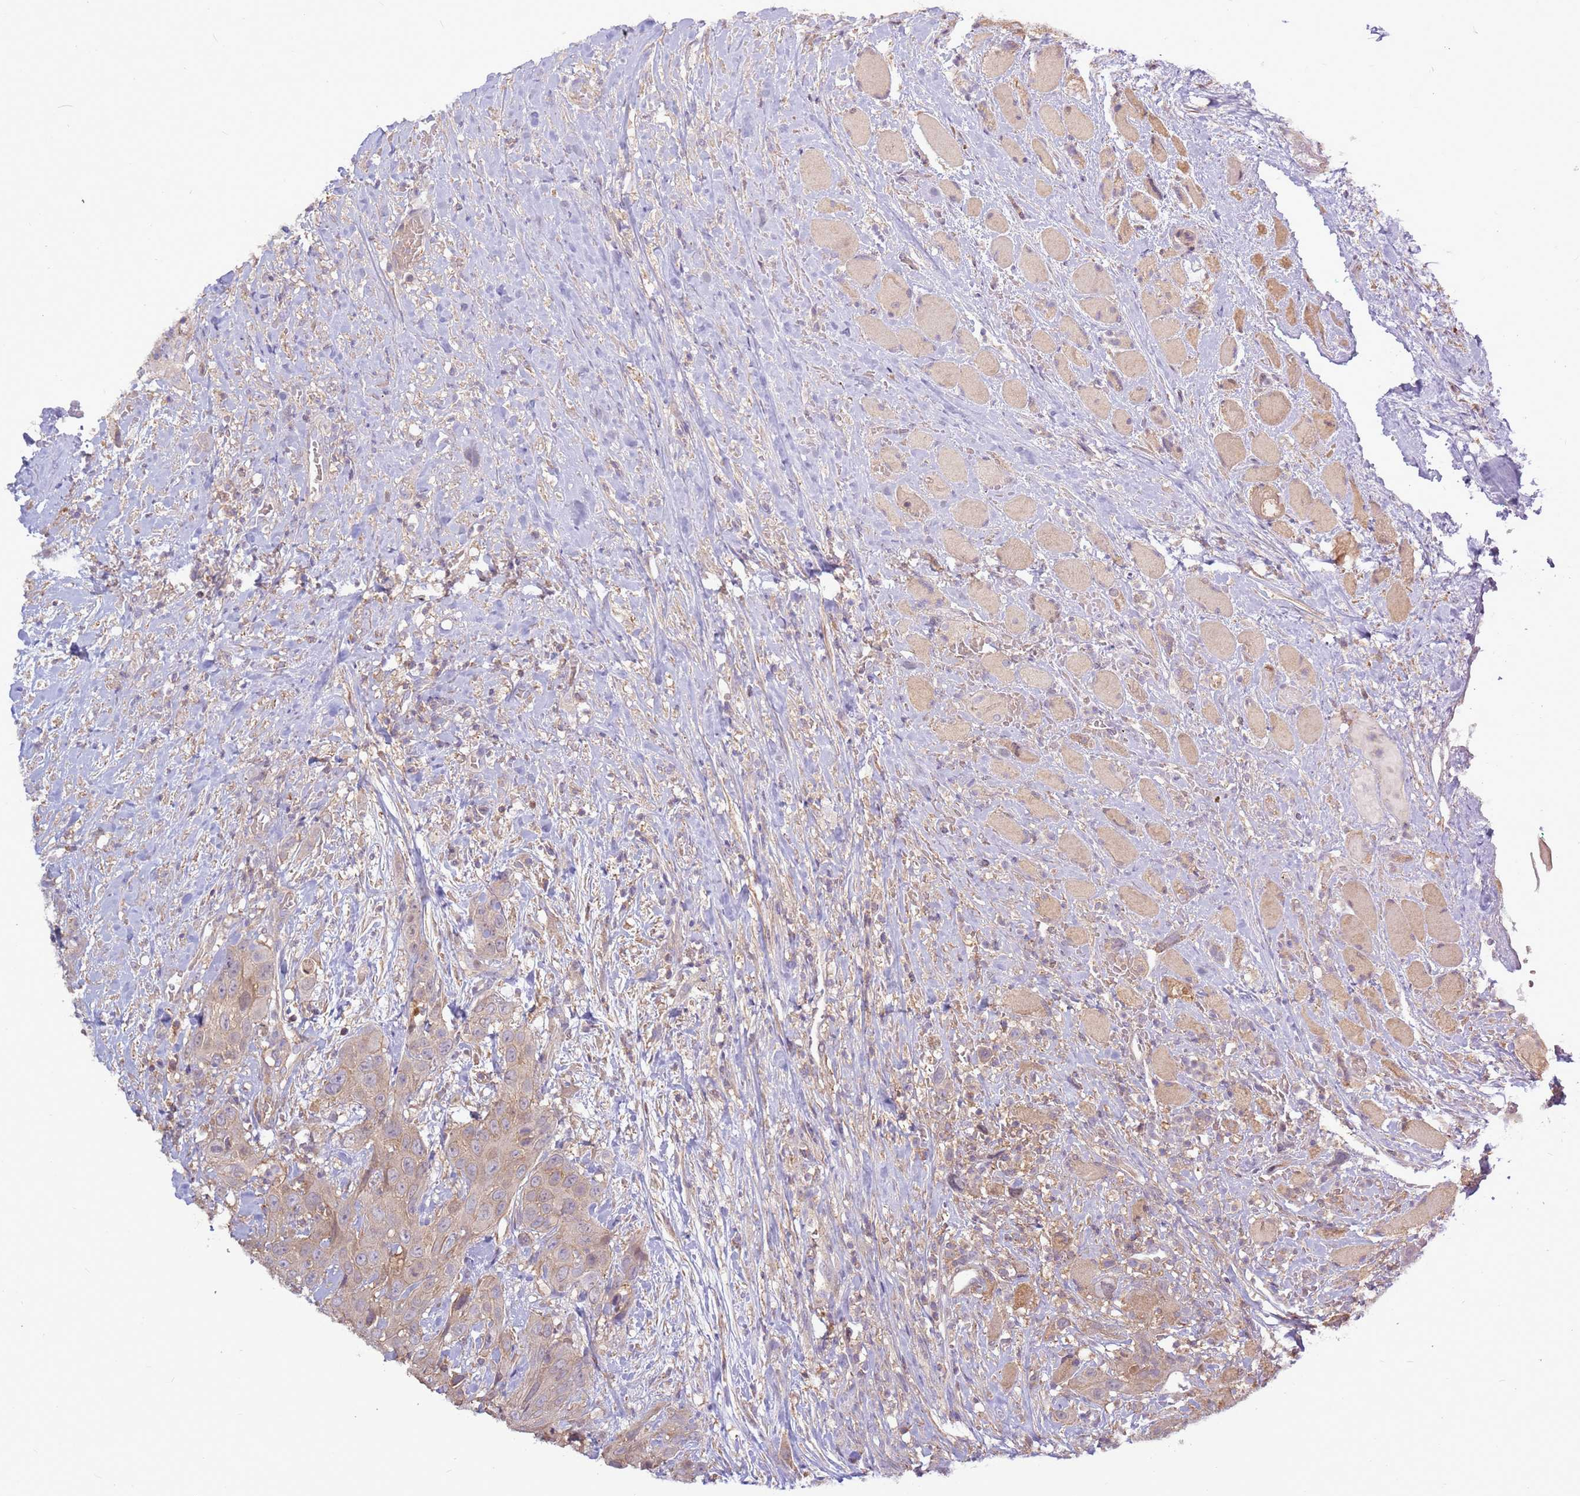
{"staining": {"intensity": "weak", "quantity": "<25%", "location": "cytoplasmic/membranous"}, "tissue": "head and neck cancer", "cell_type": "Tumor cells", "image_type": "cancer", "snomed": [{"axis": "morphology", "description": "Squamous cell carcinoma, NOS"}, {"axis": "topography", "description": "Head-Neck"}], "caption": "The micrograph shows no significant positivity in tumor cells of head and neck squamous cell carcinoma. (DAB immunohistochemistry (IHC) with hematoxylin counter stain).", "gene": "EVA1B", "patient": {"sex": "male", "age": 81}}